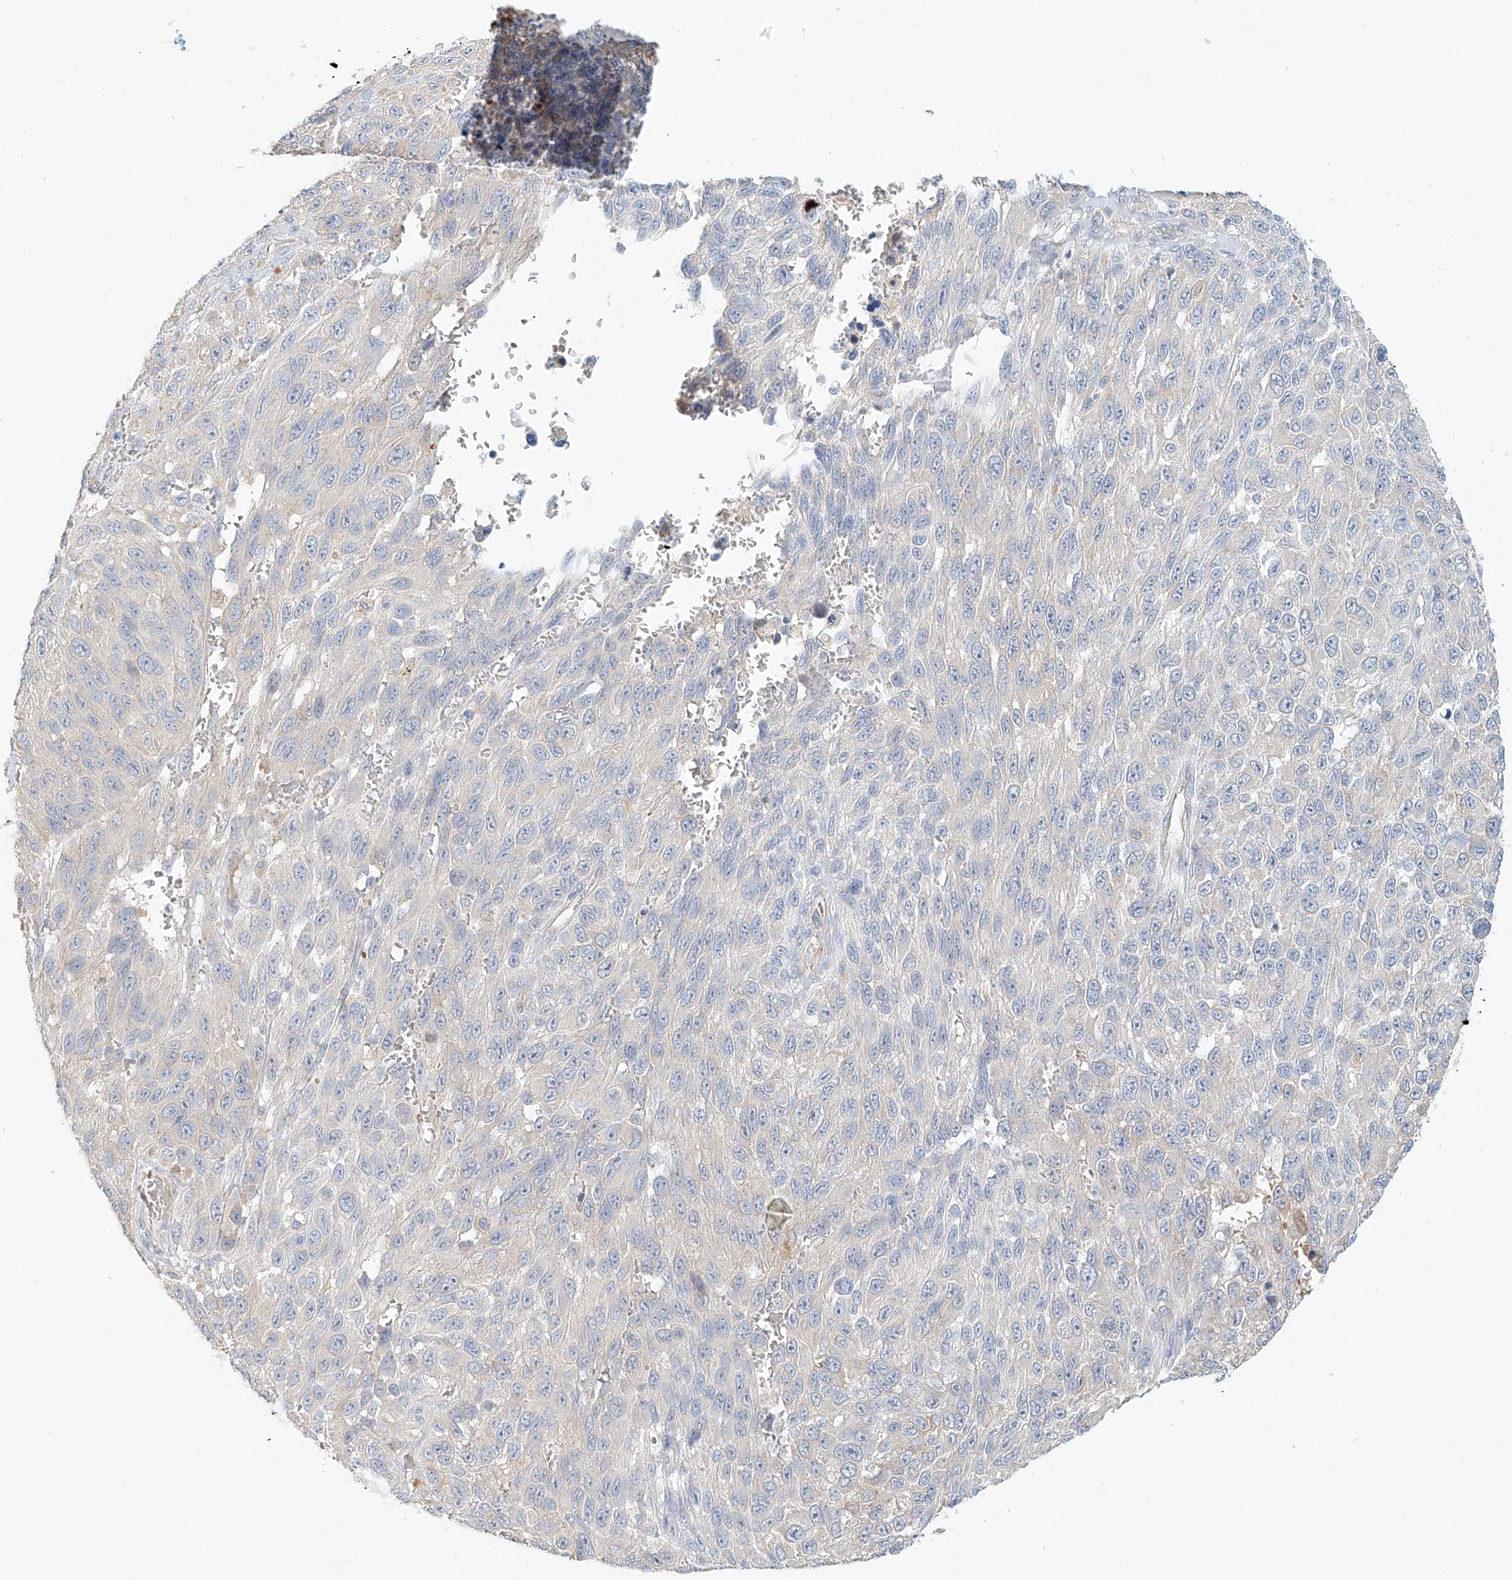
{"staining": {"intensity": "negative", "quantity": "none", "location": "none"}, "tissue": "melanoma", "cell_type": "Tumor cells", "image_type": "cancer", "snomed": [{"axis": "morphology", "description": "Malignant melanoma, NOS"}, {"axis": "topography", "description": "Skin"}], "caption": "The photomicrograph reveals no significant staining in tumor cells of melanoma.", "gene": "SYTL3", "patient": {"sex": "female", "age": 96}}